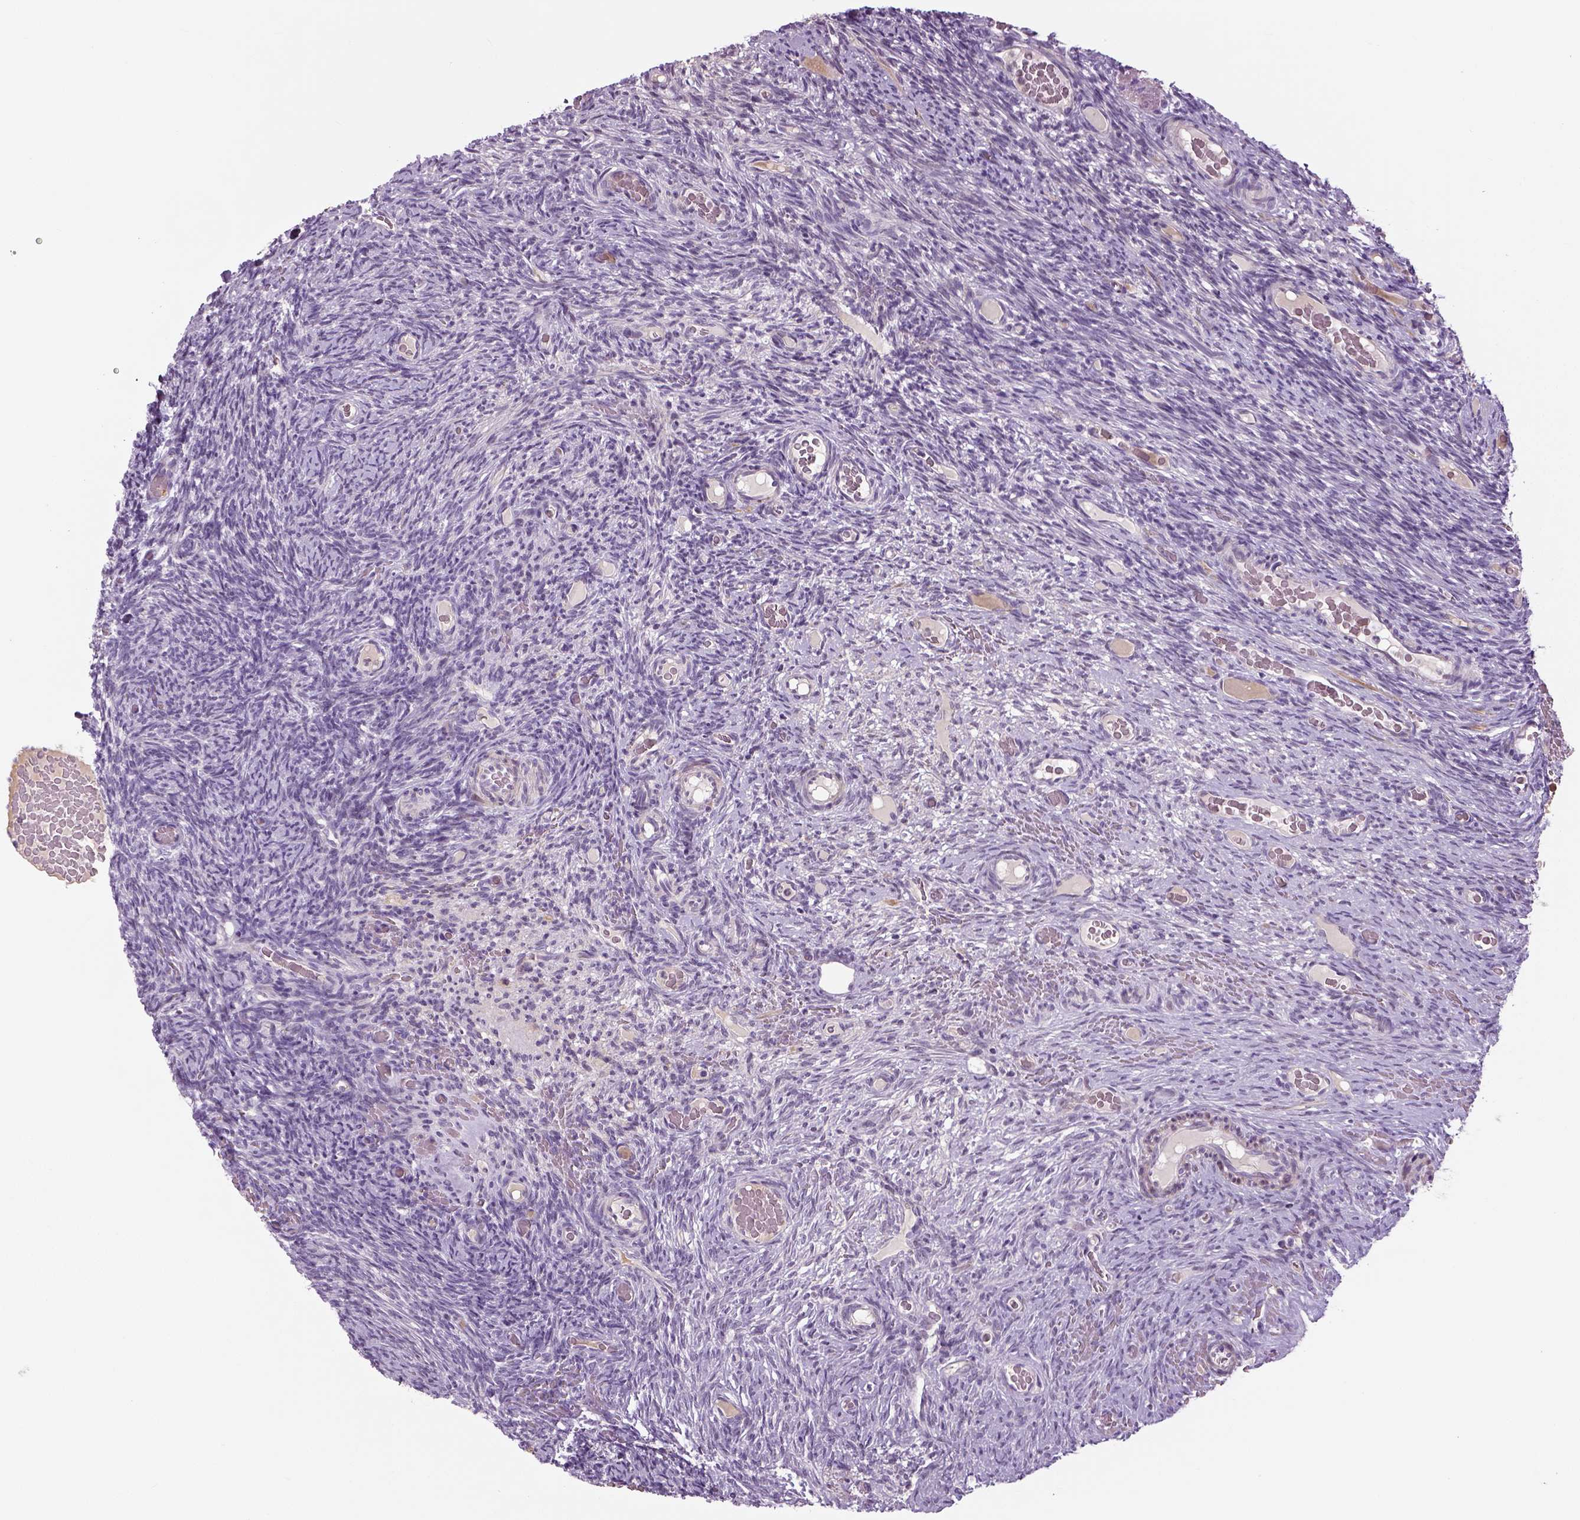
{"staining": {"intensity": "negative", "quantity": "none", "location": "none"}, "tissue": "ovary", "cell_type": "Ovarian stroma cells", "image_type": "normal", "snomed": [{"axis": "morphology", "description": "Normal tissue, NOS"}, {"axis": "topography", "description": "Ovary"}], "caption": "DAB (3,3'-diaminobenzidine) immunohistochemical staining of normal ovary demonstrates no significant staining in ovarian stroma cells. (Stains: DAB (3,3'-diaminobenzidine) IHC with hematoxylin counter stain, Microscopy: brightfield microscopy at high magnification).", "gene": "NECAB1", "patient": {"sex": "female", "age": 34}}